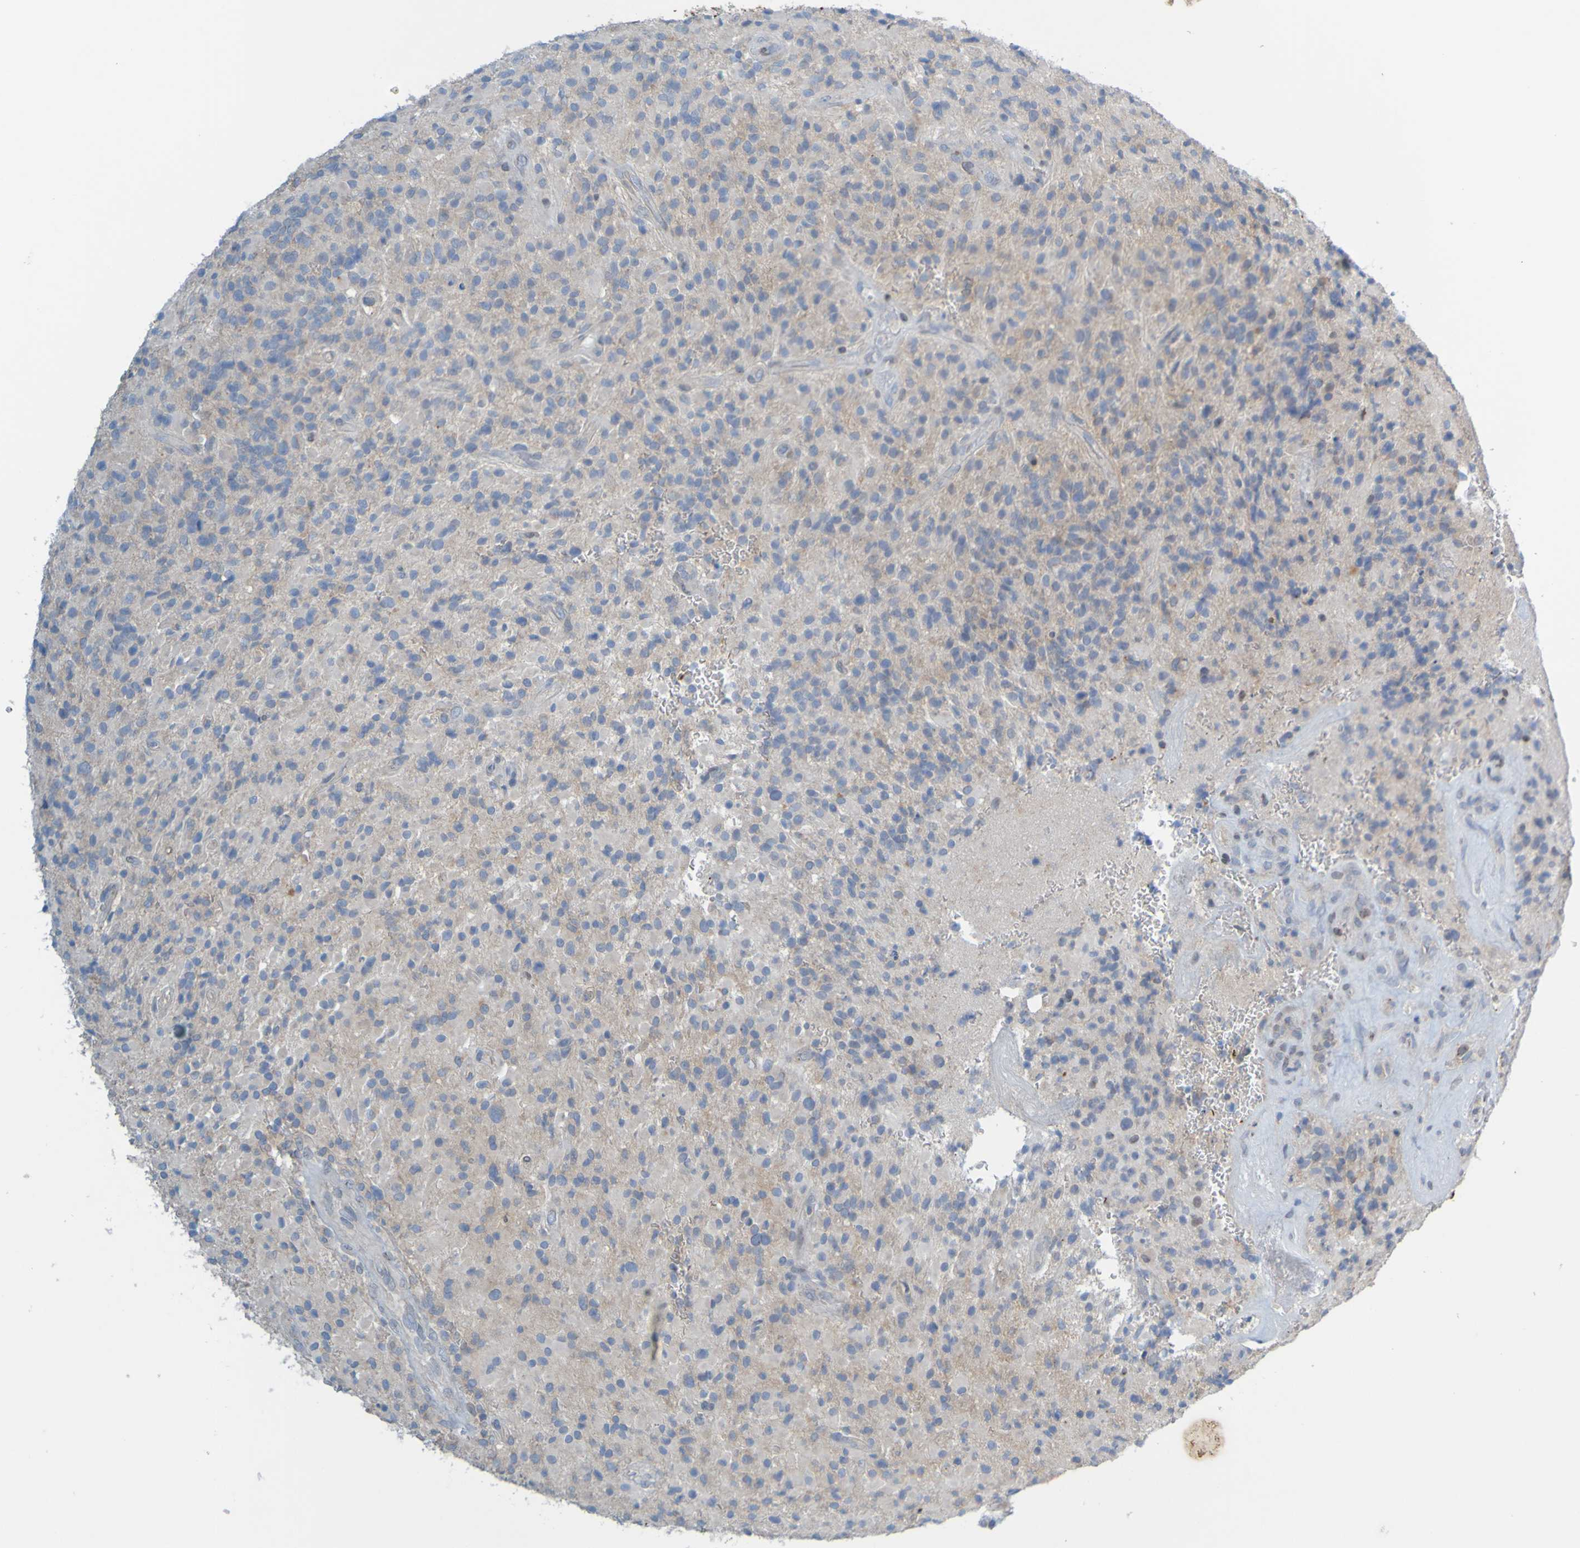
{"staining": {"intensity": "negative", "quantity": "none", "location": "none"}, "tissue": "glioma", "cell_type": "Tumor cells", "image_type": "cancer", "snomed": [{"axis": "morphology", "description": "Glioma, malignant, High grade"}, {"axis": "topography", "description": "Brain"}], "caption": "Immunohistochemistry image of human glioma stained for a protein (brown), which displays no staining in tumor cells.", "gene": "MAG", "patient": {"sex": "male", "age": 71}}